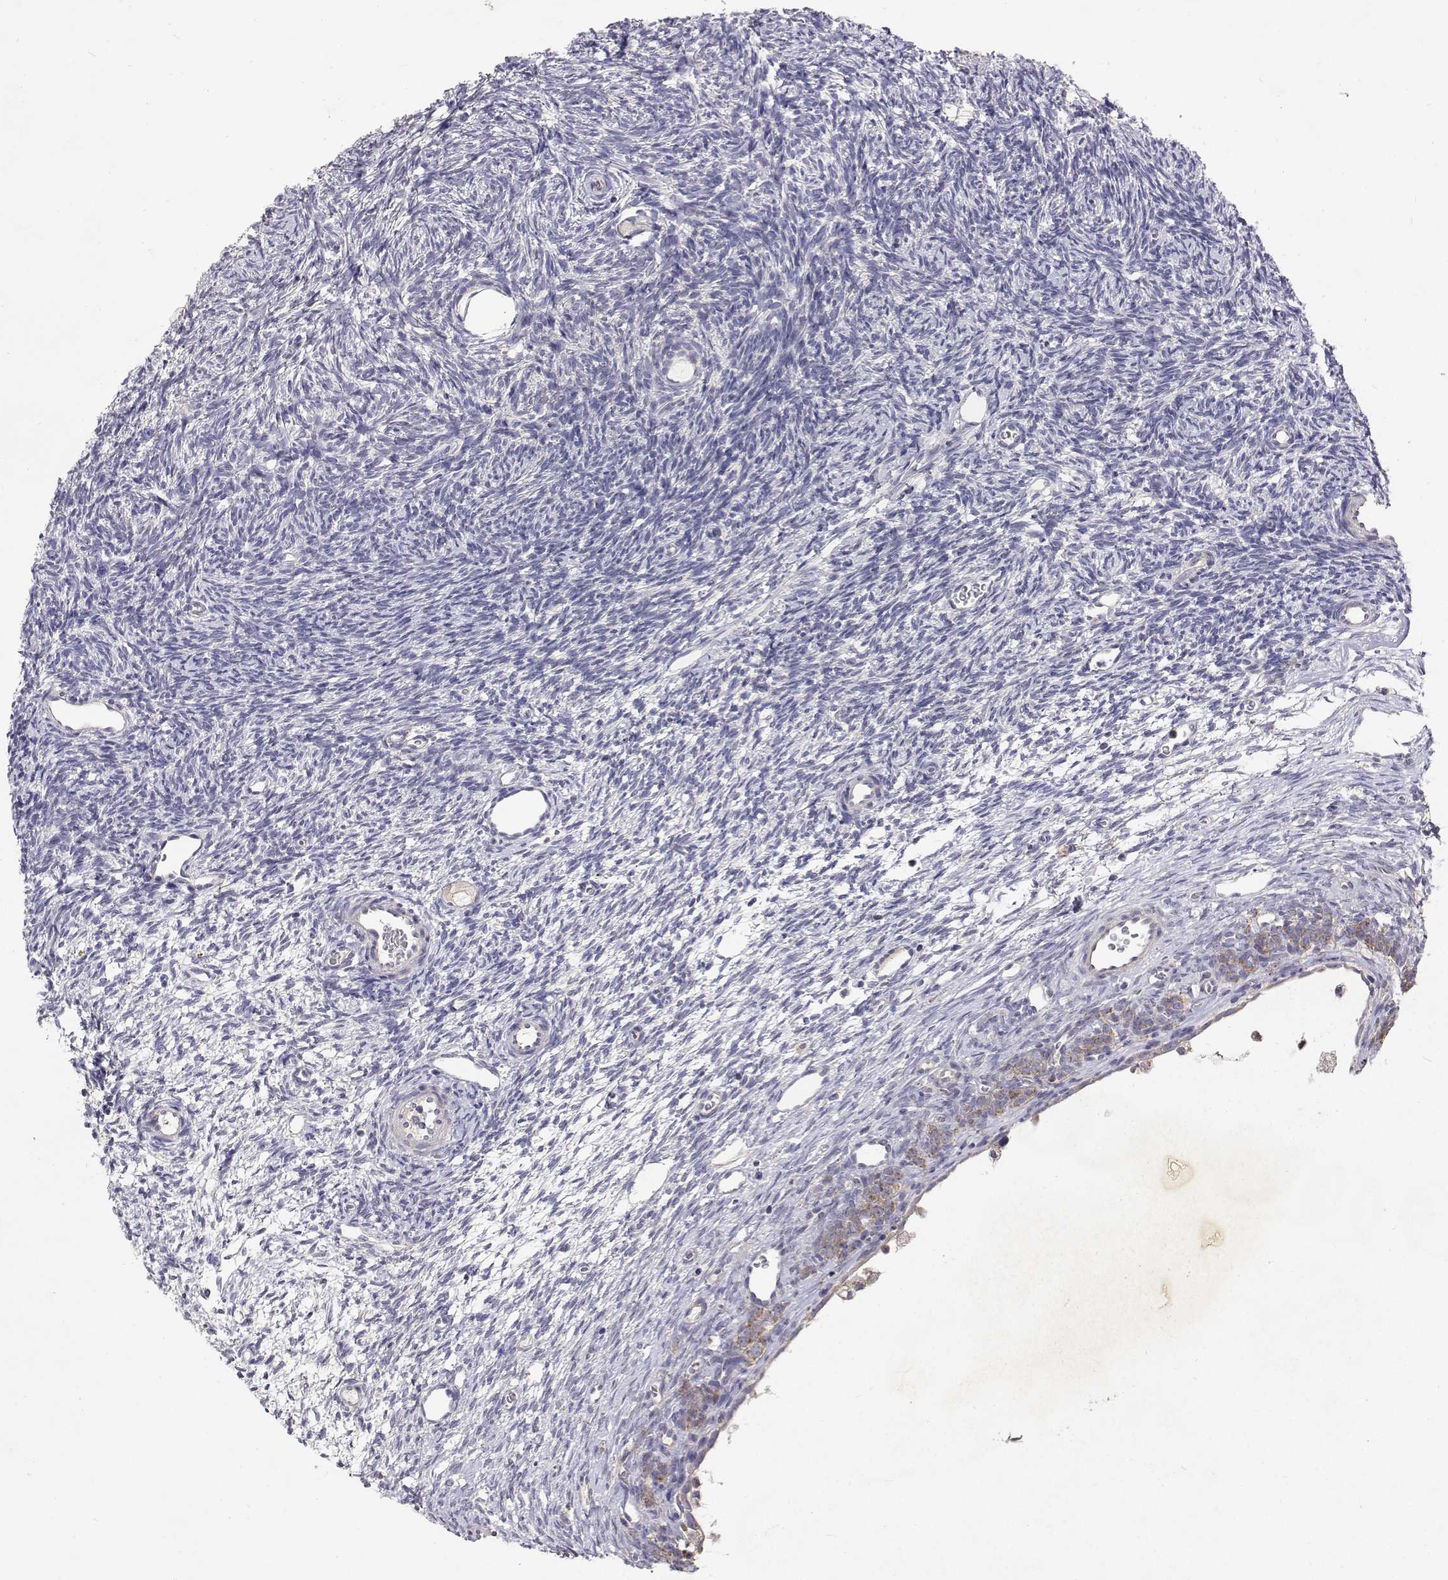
{"staining": {"intensity": "moderate", "quantity": "25%-75%", "location": "cytoplasmic/membranous"}, "tissue": "ovary", "cell_type": "Follicle cells", "image_type": "normal", "snomed": [{"axis": "morphology", "description": "Normal tissue, NOS"}, {"axis": "topography", "description": "Ovary"}], "caption": "DAB immunohistochemical staining of normal ovary reveals moderate cytoplasmic/membranous protein positivity in approximately 25%-75% of follicle cells. The protein is stained brown, and the nuclei are stained in blue (DAB IHC with brightfield microscopy, high magnification).", "gene": "TRIM60", "patient": {"sex": "female", "age": 34}}